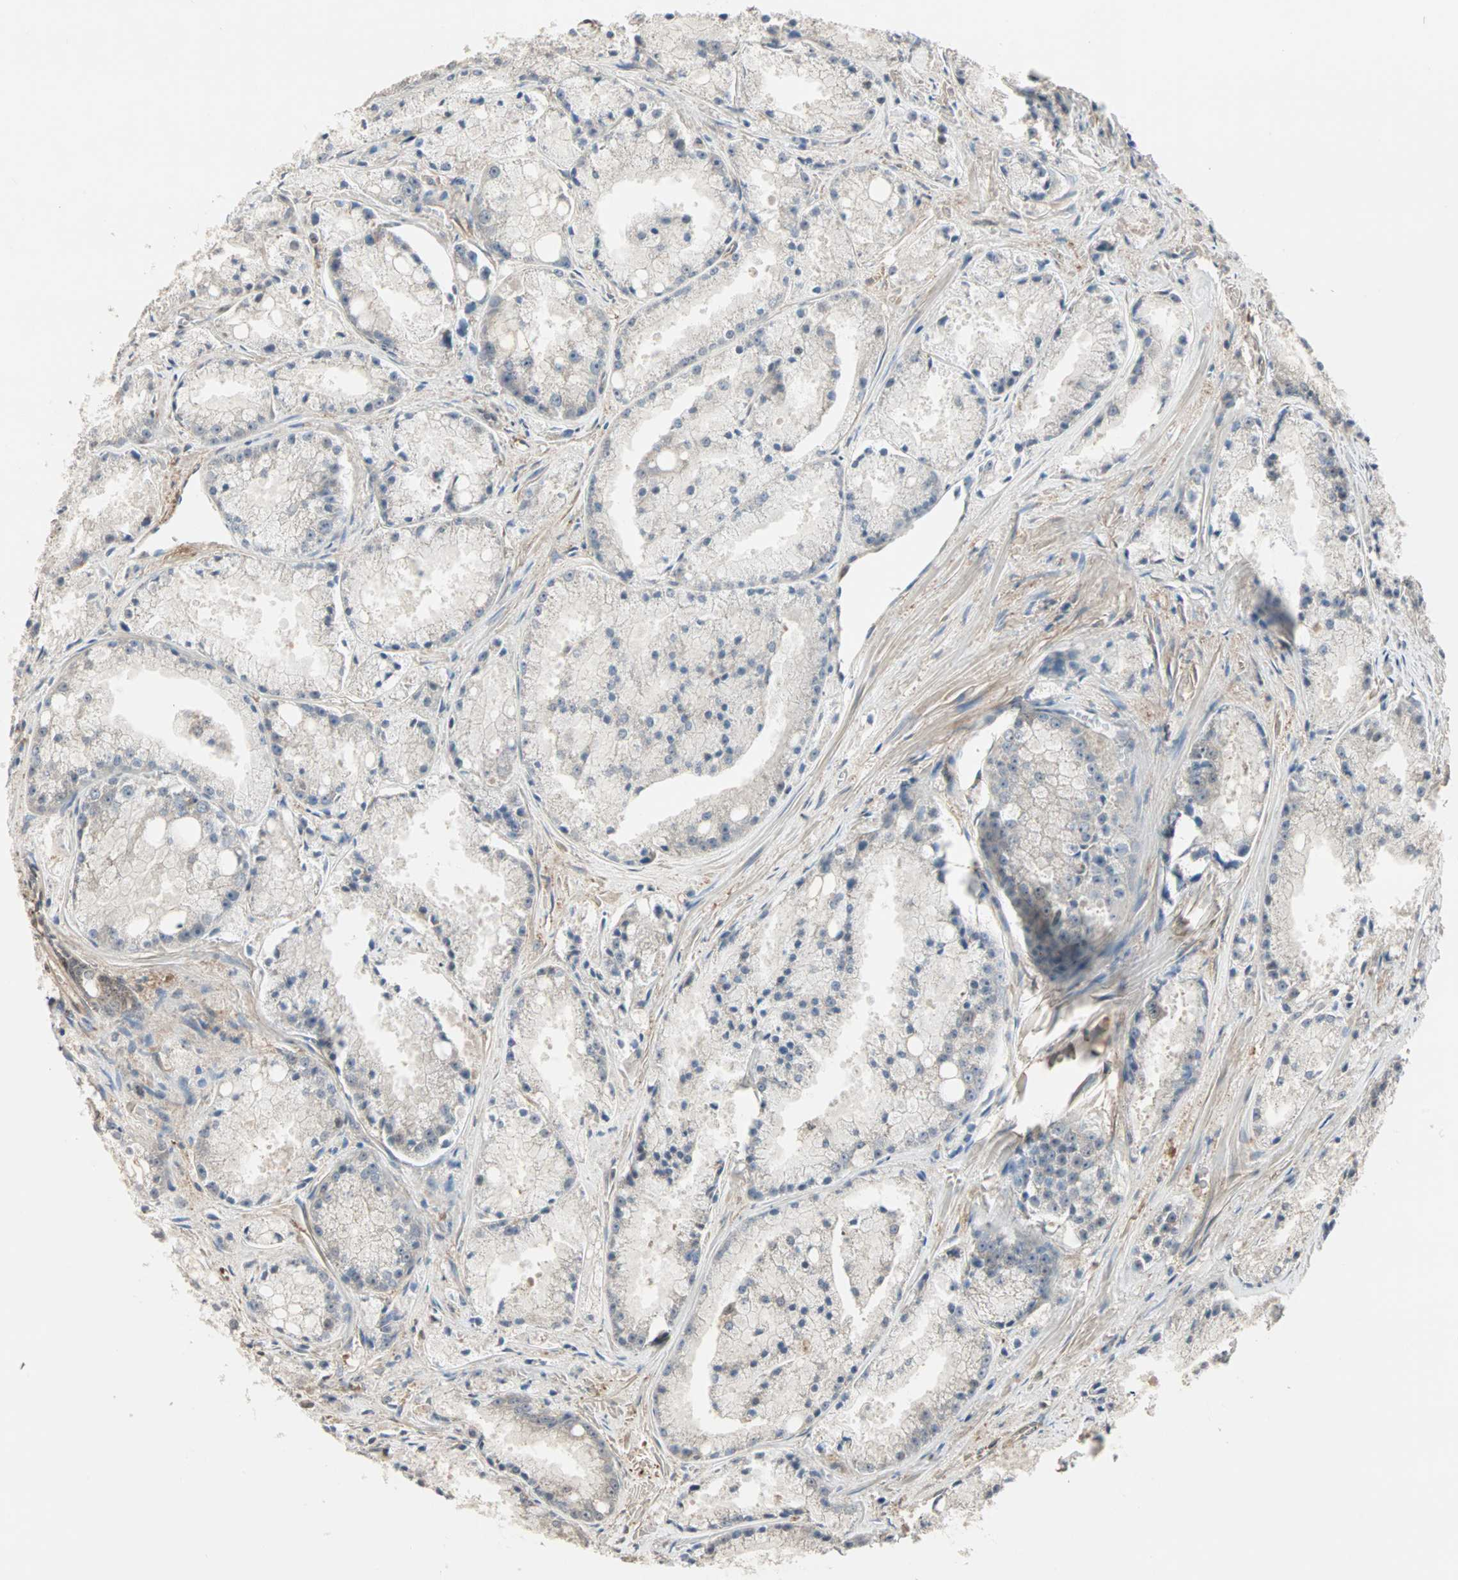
{"staining": {"intensity": "negative", "quantity": "none", "location": "none"}, "tissue": "prostate cancer", "cell_type": "Tumor cells", "image_type": "cancer", "snomed": [{"axis": "morphology", "description": "Adenocarcinoma, Low grade"}, {"axis": "topography", "description": "Prostate"}], "caption": "Immunohistochemistry (IHC) image of neoplastic tissue: human prostate cancer stained with DAB displays no significant protein staining in tumor cells.", "gene": "DRG2", "patient": {"sex": "male", "age": 64}}